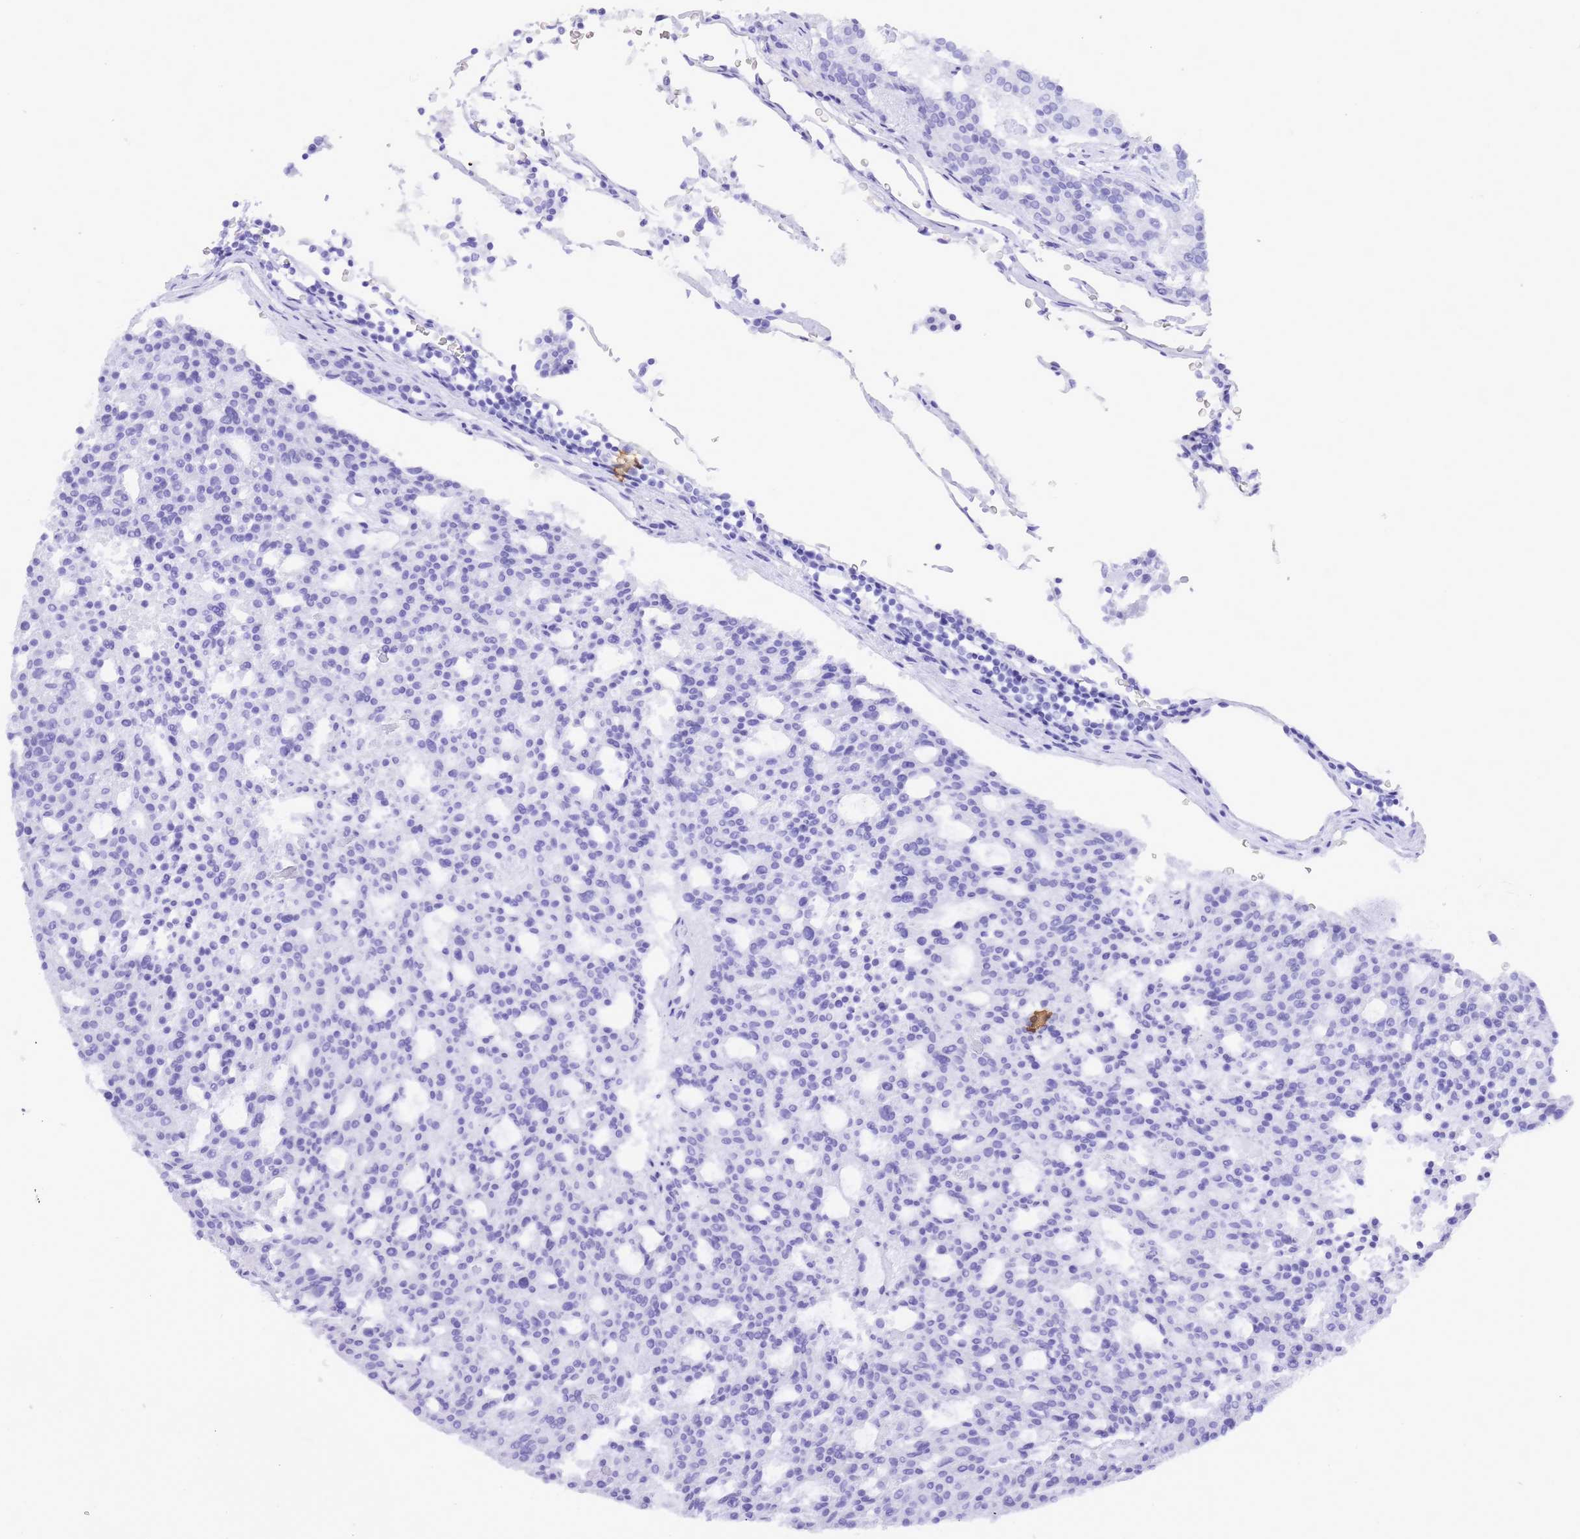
{"staining": {"intensity": "negative", "quantity": "none", "location": "none"}, "tissue": "carcinoid", "cell_type": "Tumor cells", "image_type": "cancer", "snomed": [{"axis": "morphology", "description": "Carcinoid, malignant, NOS"}, {"axis": "topography", "description": "Pancreas"}], "caption": "Immunohistochemistry image of neoplastic tissue: human carcinoid stained with DAB demonstrates no significant protein staining in tumor cells.", "gene": "TOPAZ1", "patient": {"sex": "female", "age": 54}}